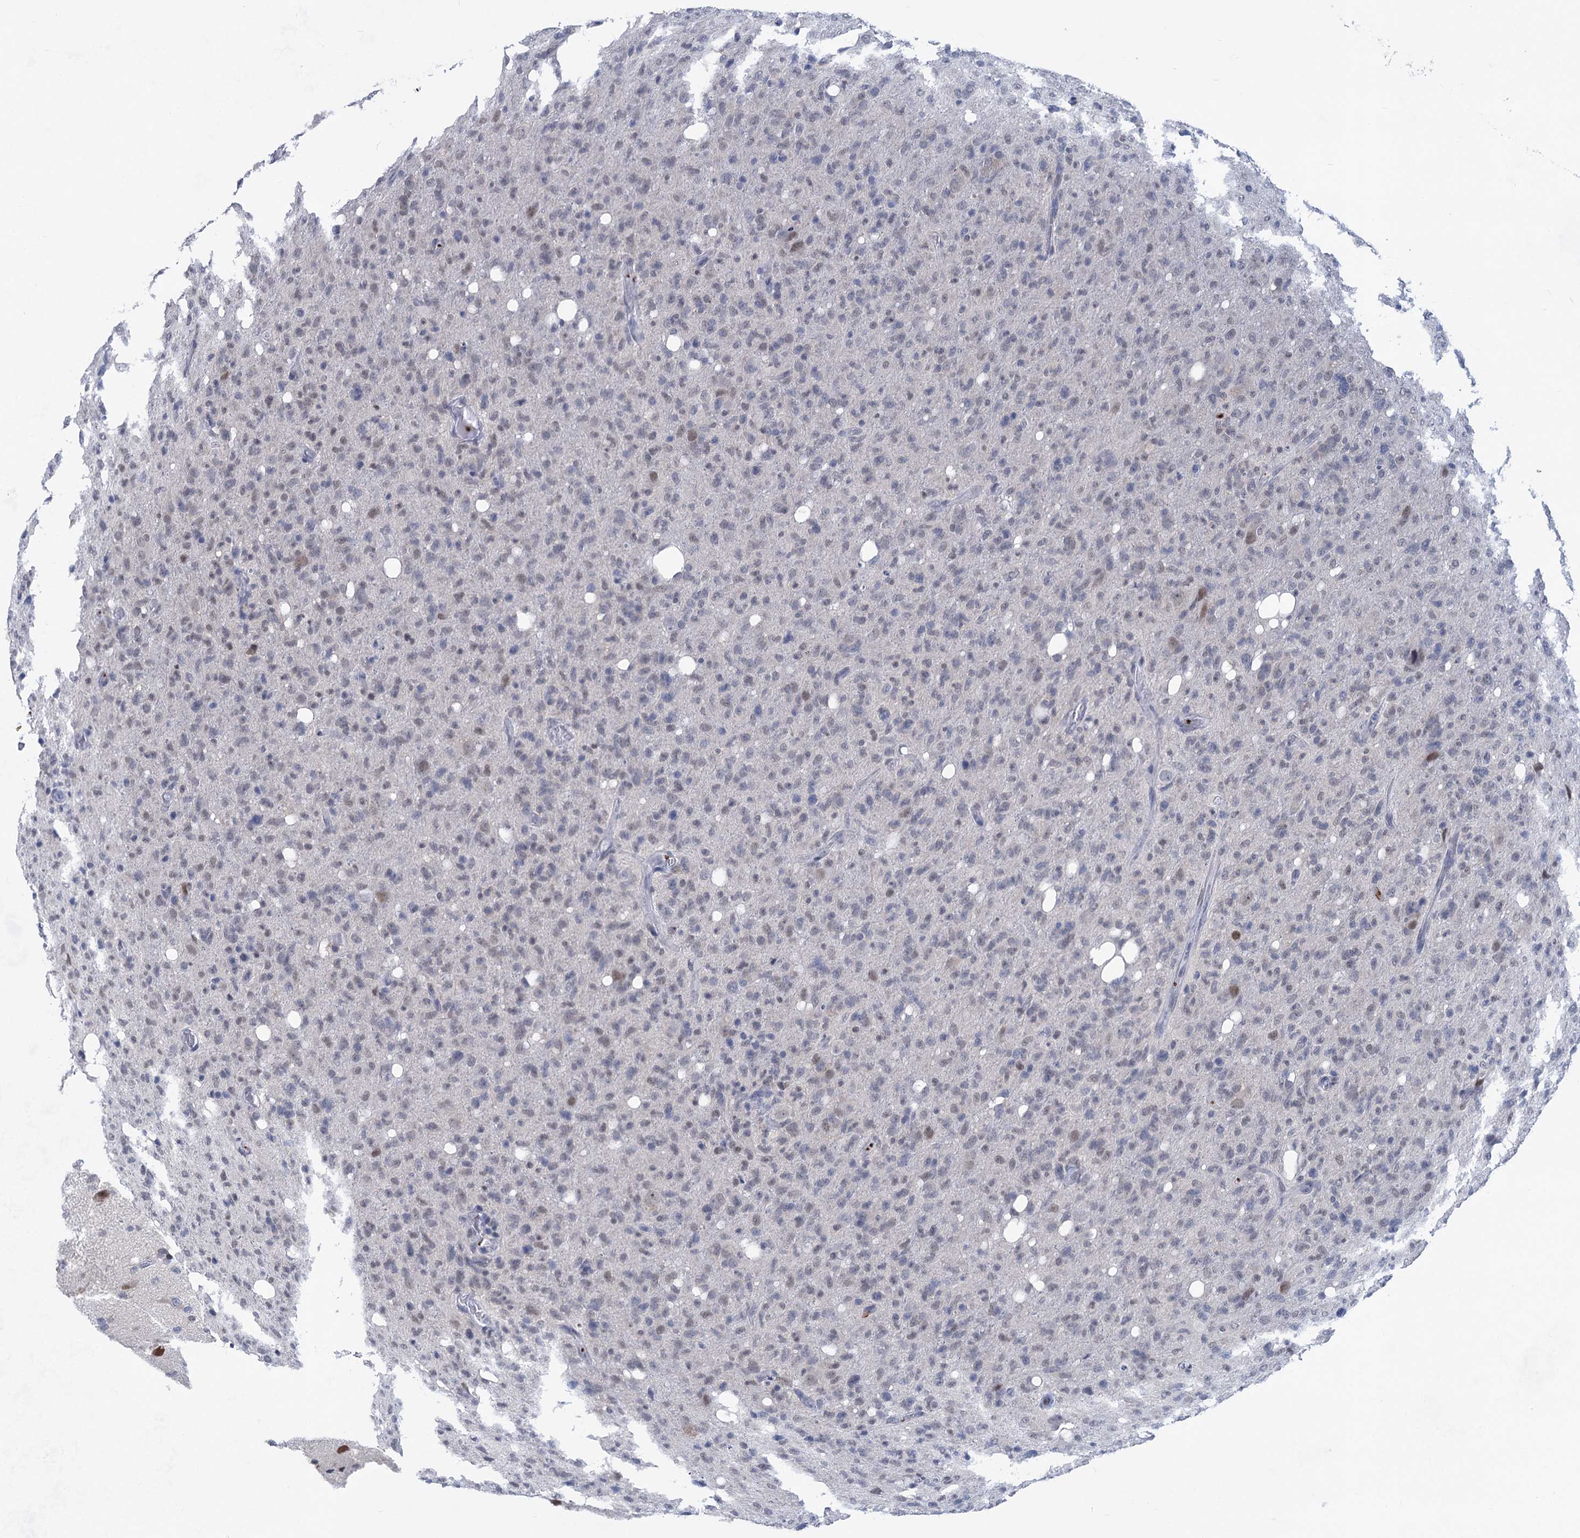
{"staining": {"intensity": "negative", "quantity": "none", "location": "none"}, "tissue": "glioma", "cell_type": "Tumor cells", "image_type": "cancer", "snomed": [{"axis": "morphology", "description": "Glioma, malignant, High grade"}, {"axis": "topography", "description": "Brain"}], "caption": "A high-resolution micrograph shows IHC staining of glioma, which shows no significant positivity in tumor cells.", "gene": "MON2", "patient": {"sex": "female", "age": 57}}